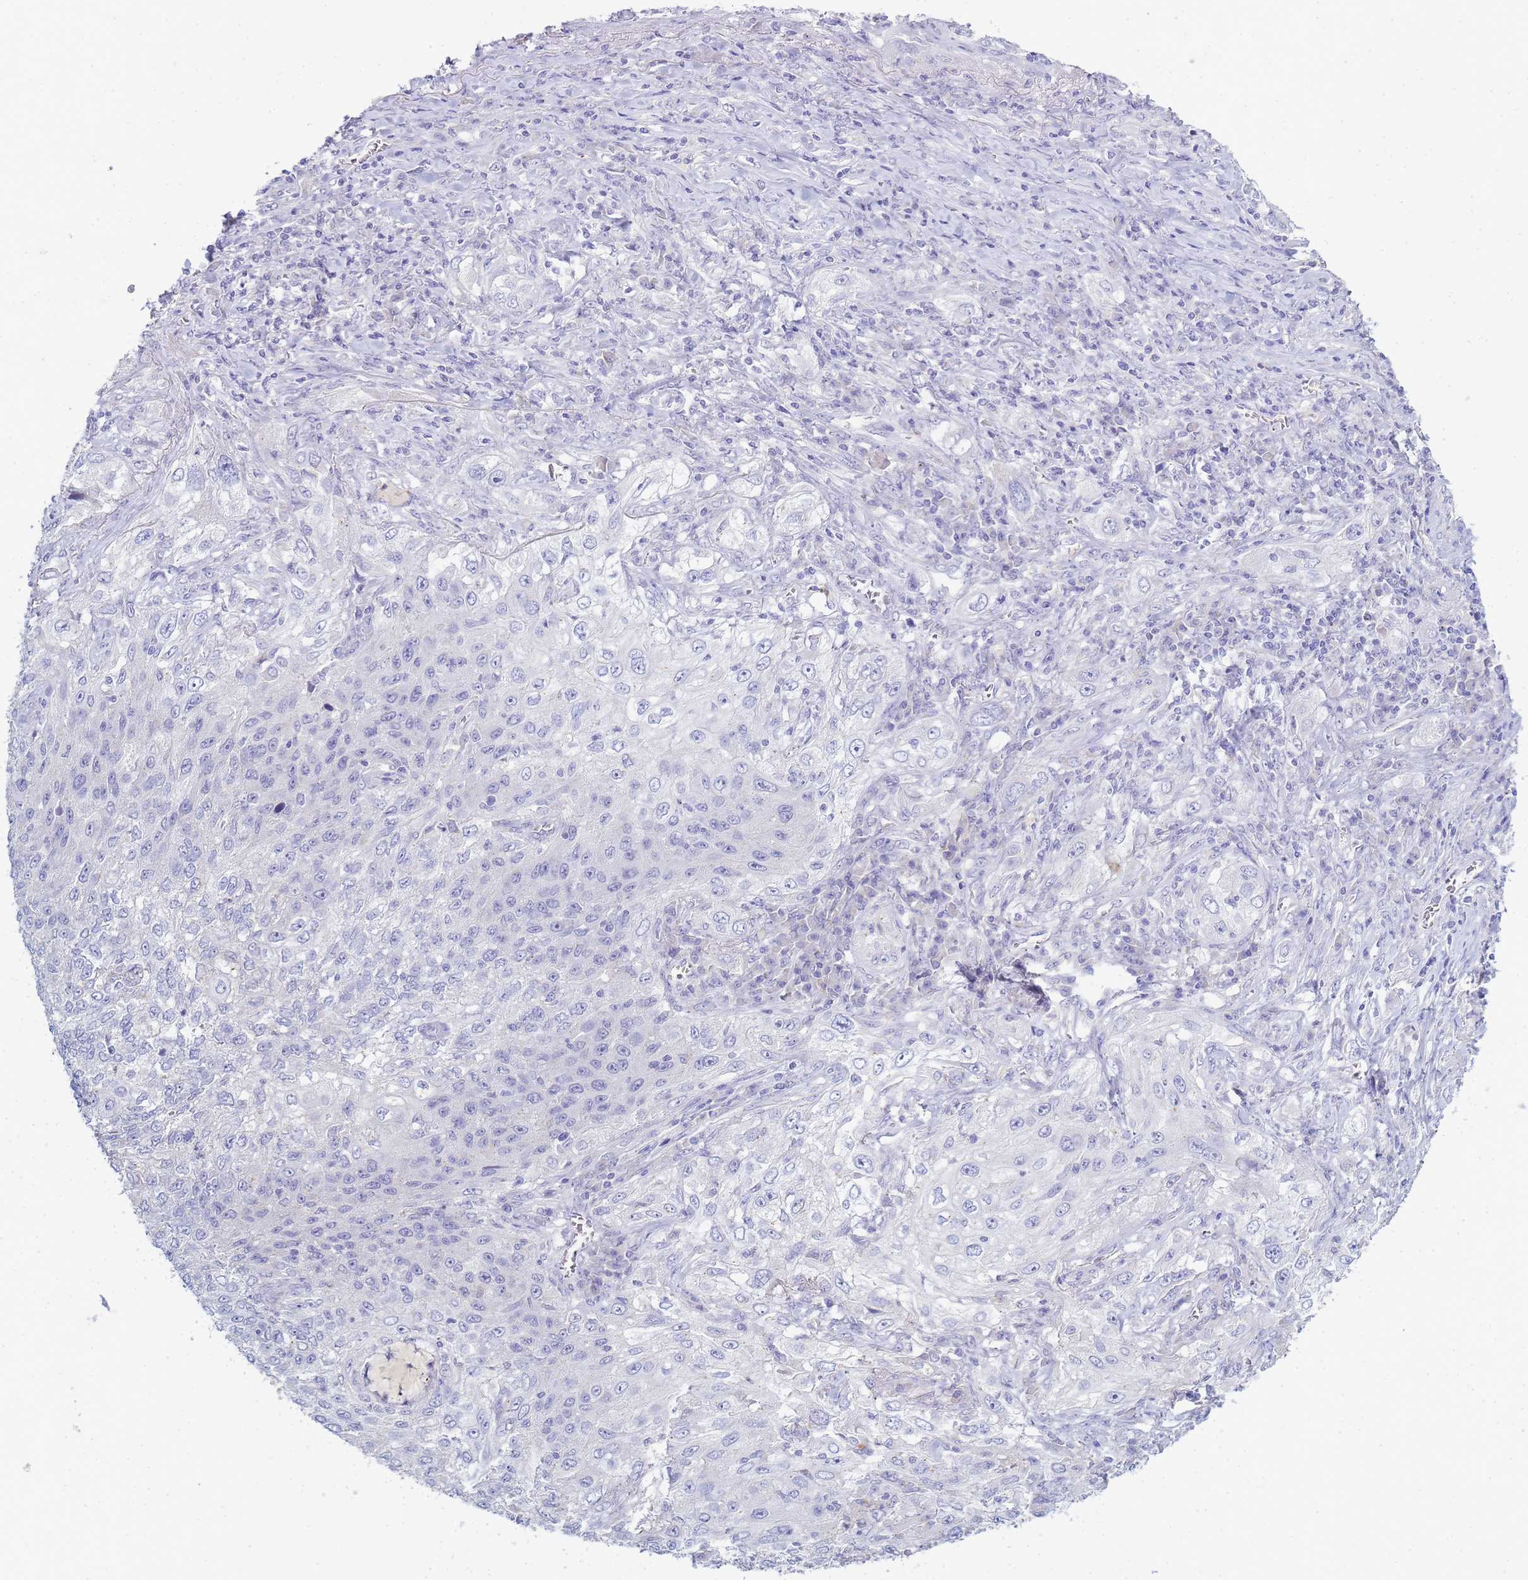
{"staining": {"intensity": "negative", "quantity": "none", "location": "none"}, "tissue": "lung cancer", "cell_type": "Tumor cells", "image_type": "cancer", "snomed": [{"axis": "morphology", "description": "Squamous cell carcinoma, NOS"}, {"axis": "topography", "description": "Lung"}], "caption": "IHC histopathology image of human squamous cell carcinoma (lung) stained for a protein (brown), which reveals no expression in tumor cells.", "gene": "B3GNT8", "patient": {"sex": "female", "age": 69}}